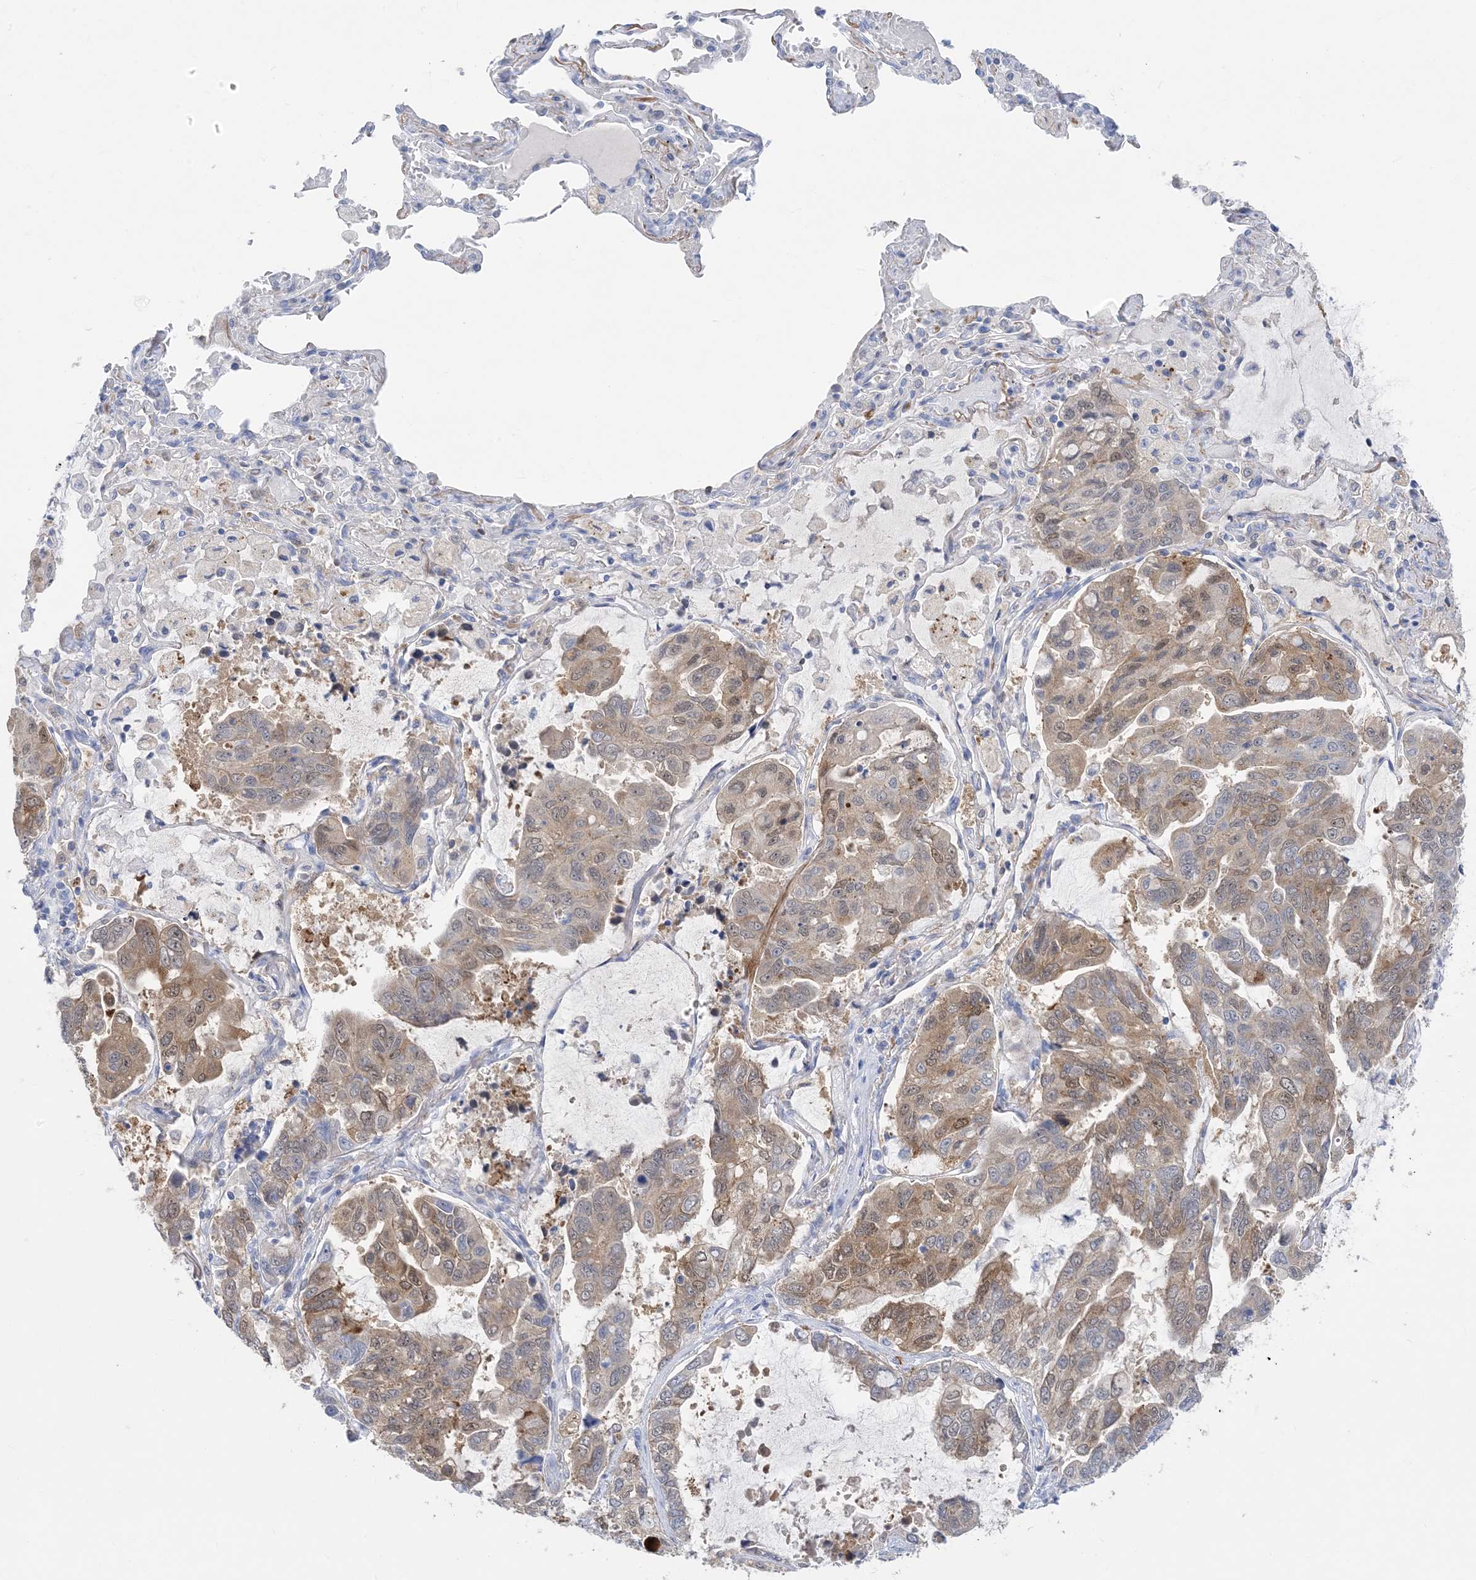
{"staining": {"intensity": "moderate", "quantity": ">75%", "location": "cytoplasmic/membranous"}, "tissue": "lung cancer", "cell_type": "Tumor cells", "image_type": "cancer", "snomed": [{"axis": "morphology", "description": "Adenocarcinoma, NOS"}, {"axis": "topography", "description": "Lung"}], "caption": "Adenocarcinoma (lung) was stained to show a protein in brown. There is medium levels of moderate cytoplasmic/membranous staining in approximately >75% of tumor cells. (Stains: DAB in brown, nuclei in blue, Microscopy: brightfield microscopy at high magnification).", "gene": "SH3YL1", "patient": {"sex": "male", "age": 64}}